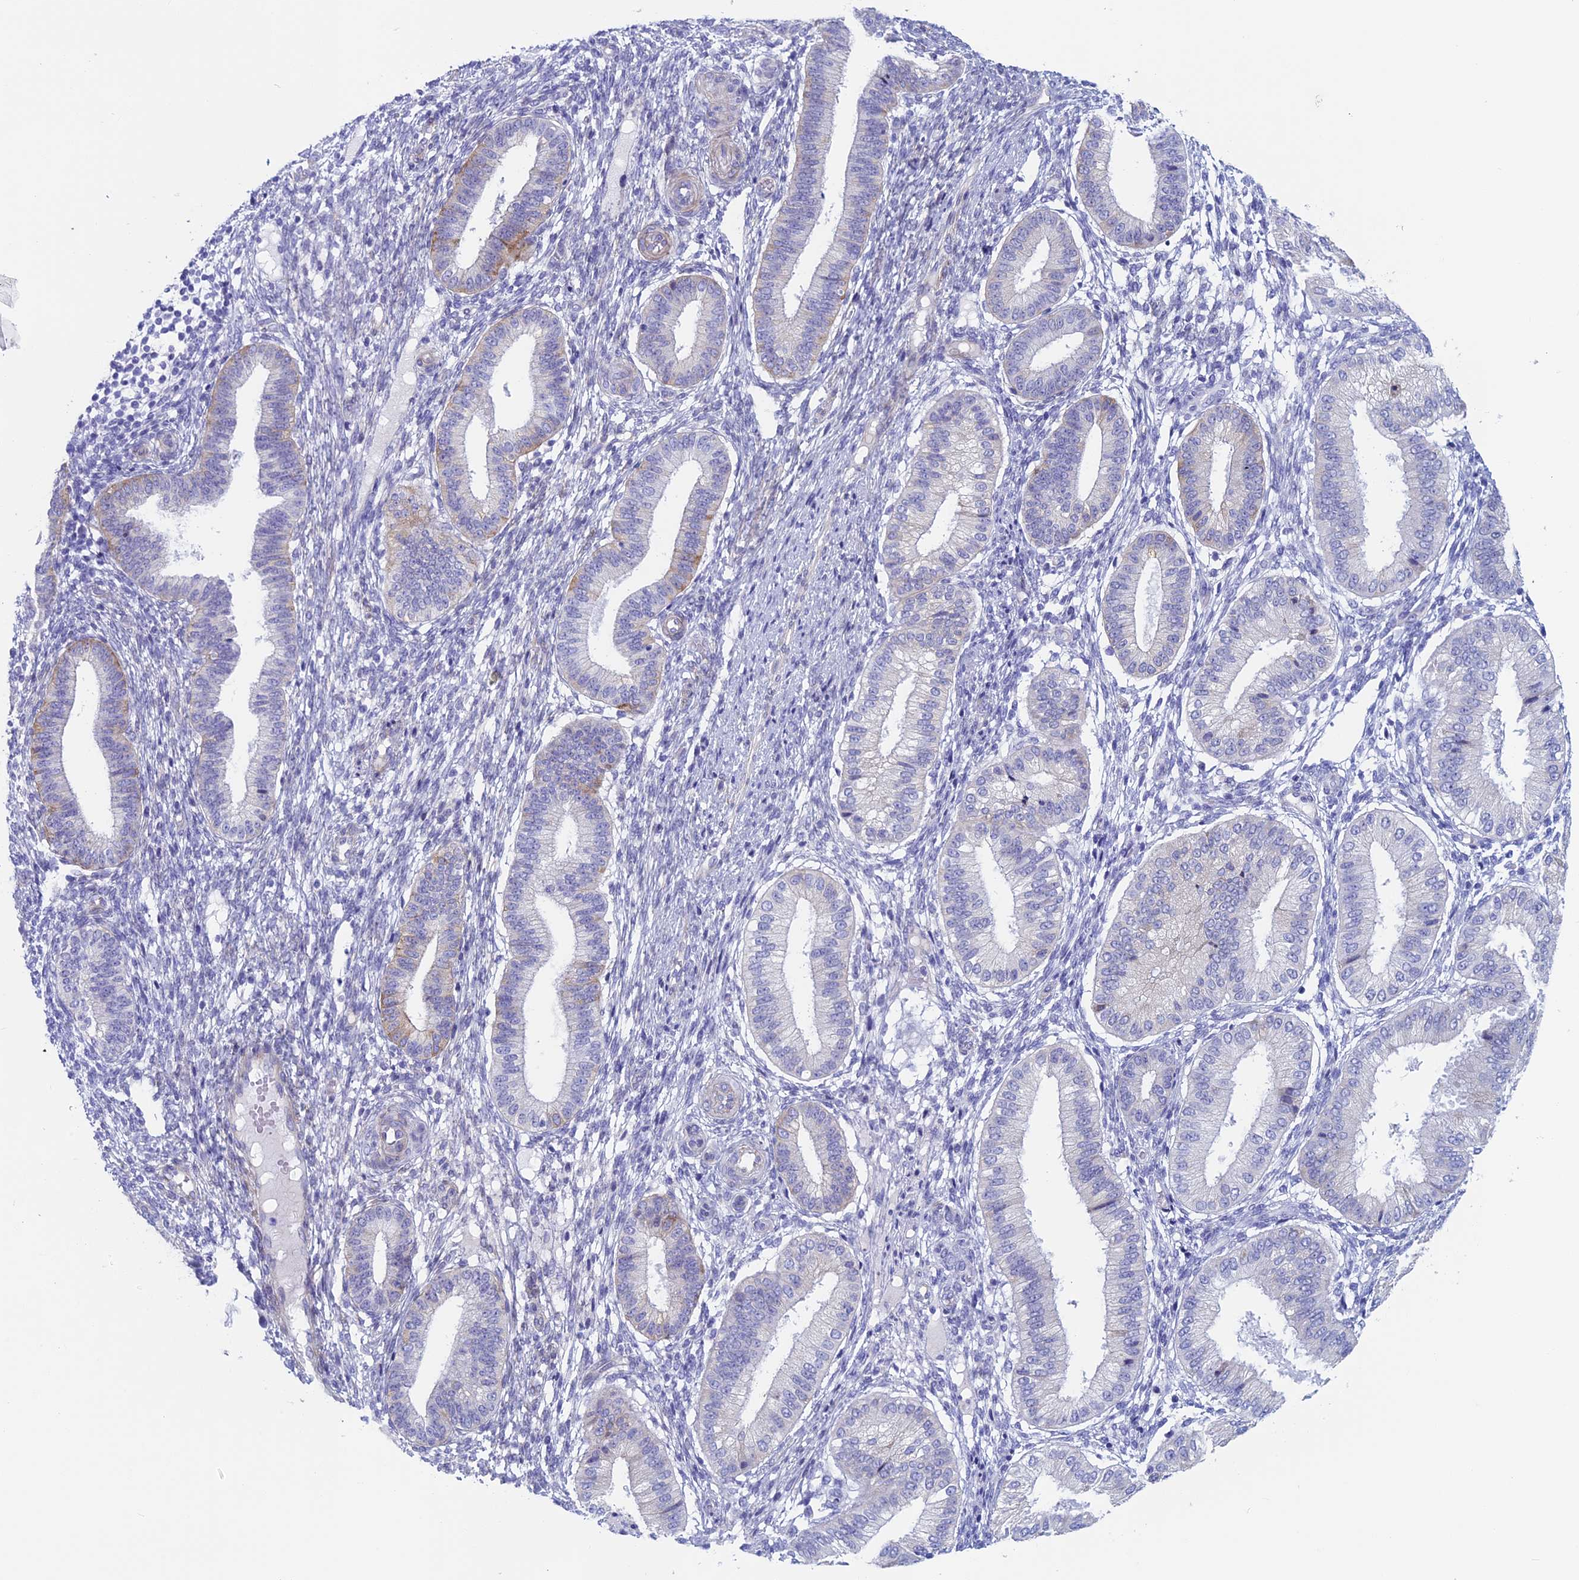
{"staining": {"intensity": "negative", "quantity": "none", "location": "none"}, "tissue": "endometrium", "cell_type": "Cells in endometrial stroma", "image_type": "normal", "snomed": [{"axis": "morphology", "description": "Normal tissue, NOS"}, {"axis": "topography", "description": "Endometrium"}], "caption": "The micrograph exhibits no significant positivity in cells in endometrial stroma of endometrium.", "gene": "MAGEB6", "patient": {"sex": "female", "age": 39}}